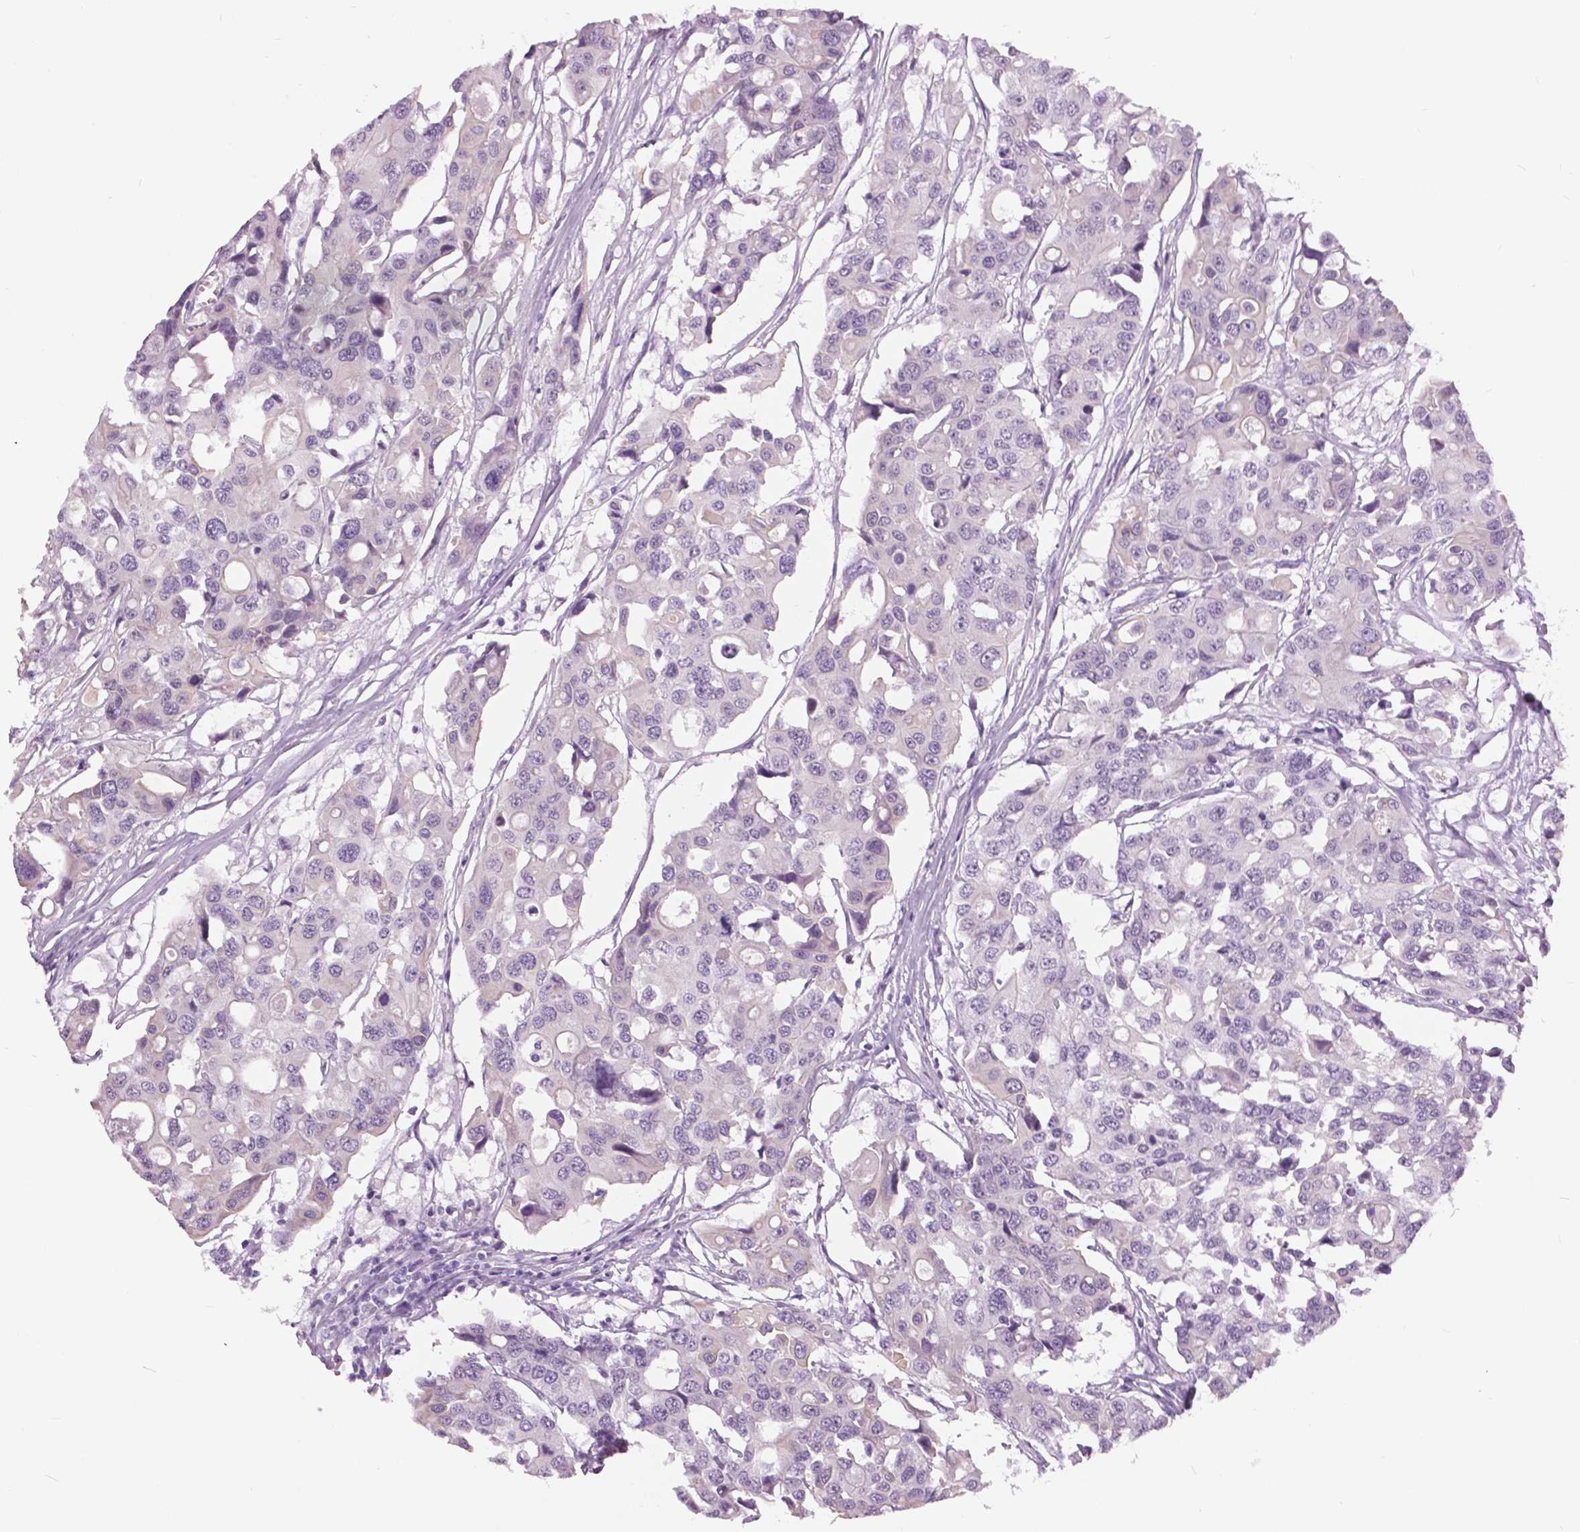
{"staining": {"intensity": "negative", "quantity": "none", "location": "none"}, "tissue": "colorectal cancer", "cell_type": "Tumor cells", "image_type": "cancer", "snomed": [{"axis": "morphology", "description": "Adenocarcinoma, NOS"}, {"axis": "topography", "description": "Colon"}], "caption": "A high-resolution image shows IHC staining of colorectal cancer, which shows no significant expression in tumor cells. Brightfield microscopy of IHC stained with DAB (3,3'-diaminobenzidine) (brown) and hematoxylin (blue), captured at high magnification.", "gene": "MYOM1", "patient": {"sex": "male", "age": 77}}